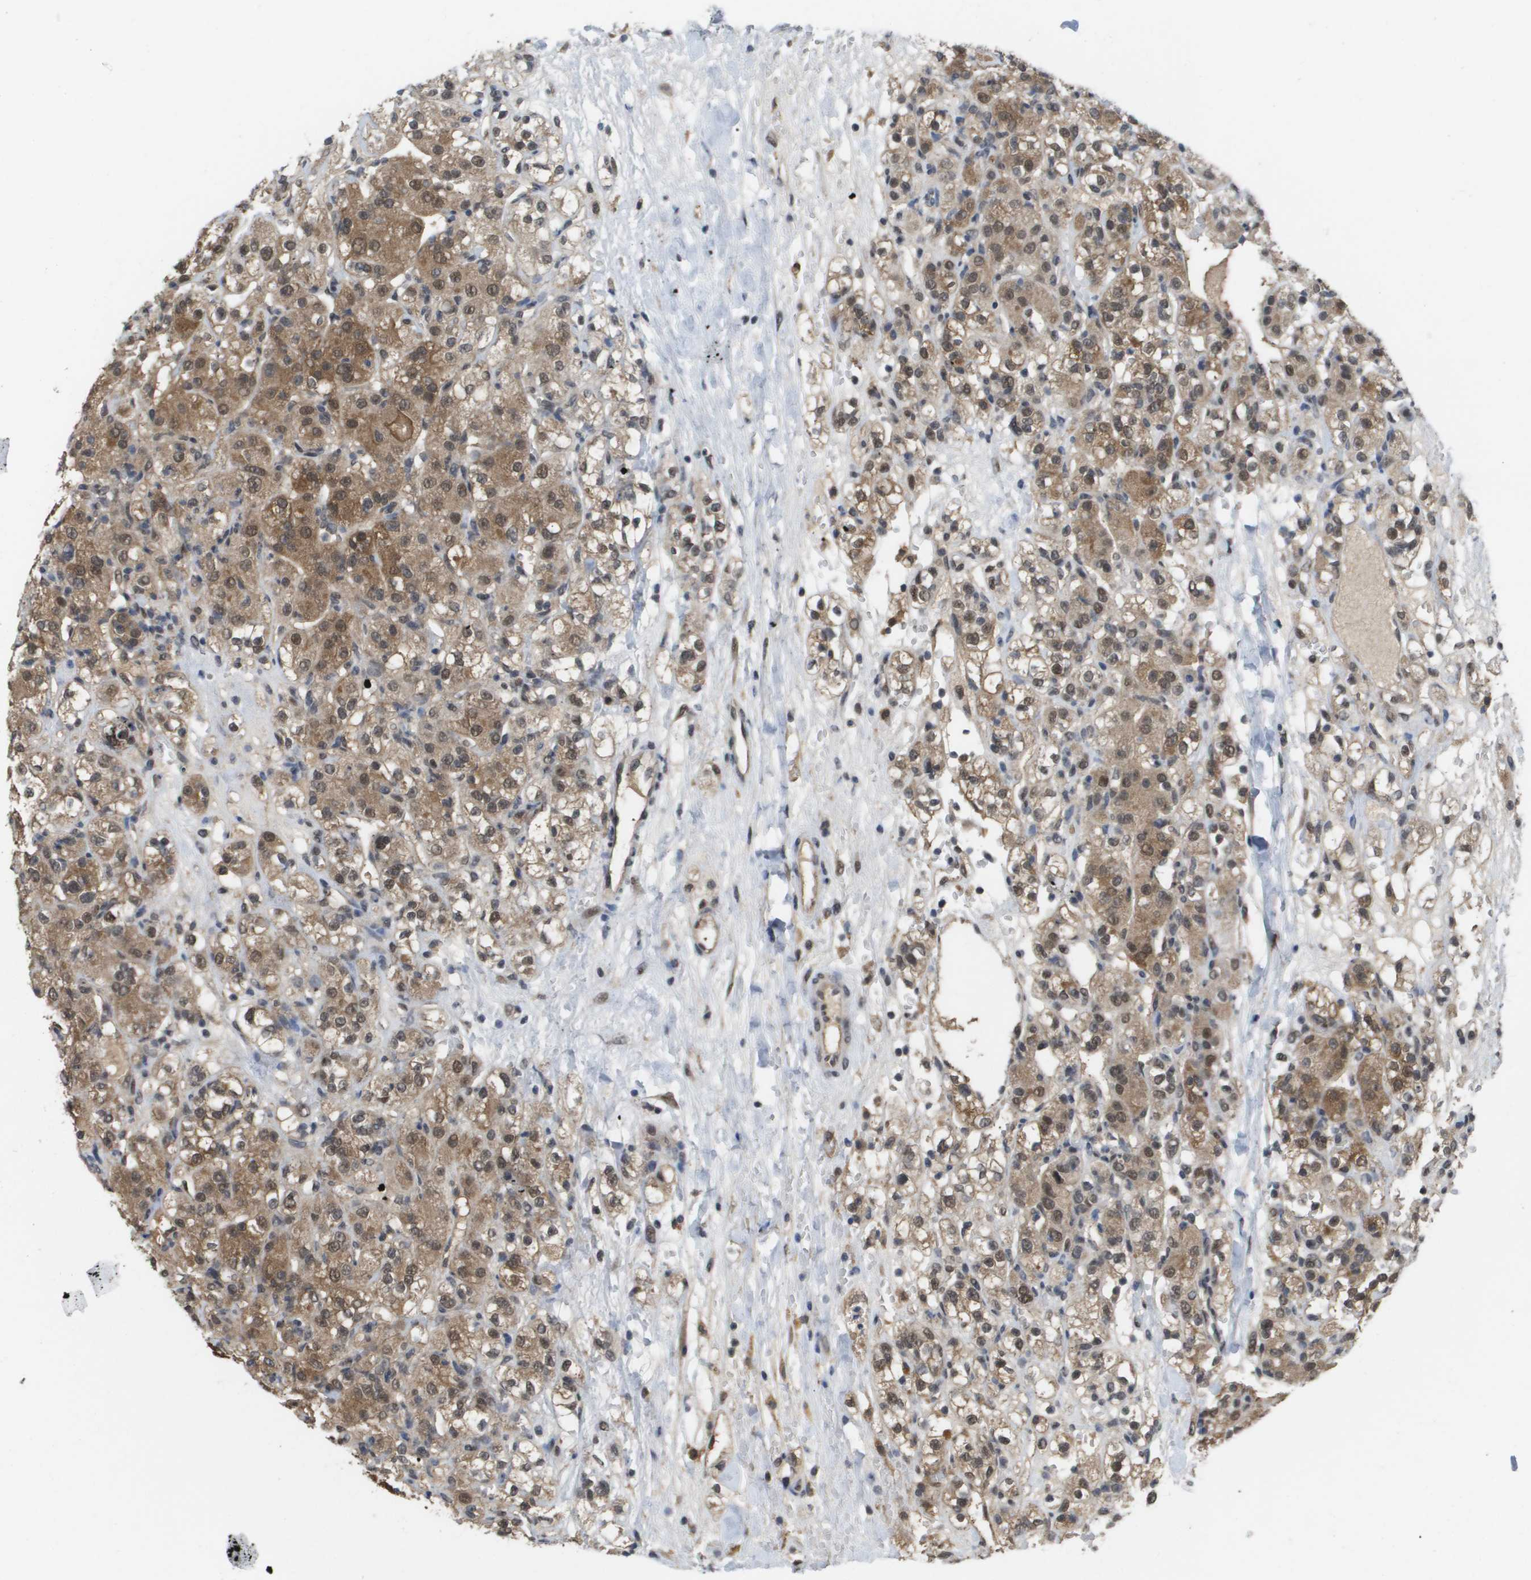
{"staining": {"intensity": "moderate", "quantity": "25%-75%", "location": "cytoplasmic/membranous,nuclear"}, "tissue": "renal cancer", "cell_type": "Tumor cells", "image_type": "cancer", "snomed": [{"axis": "morphology", "description": "Normal tissue, NOS"}, {"axis": "morphology", "description": "Adenocarcinoma, NOS"}, {"axis": "topography", "description": "Kidney"}], "caption": "The histopathology image displays immunohistochemical staining of renal cancer (adenocarcinoma). There is moderate cytoplasmic/membranous and nuclear expression is identified in about 25%-75% of tumor cells.", "gene": "AMBRA1", "patient": {"sex": "male", "age": 61}}